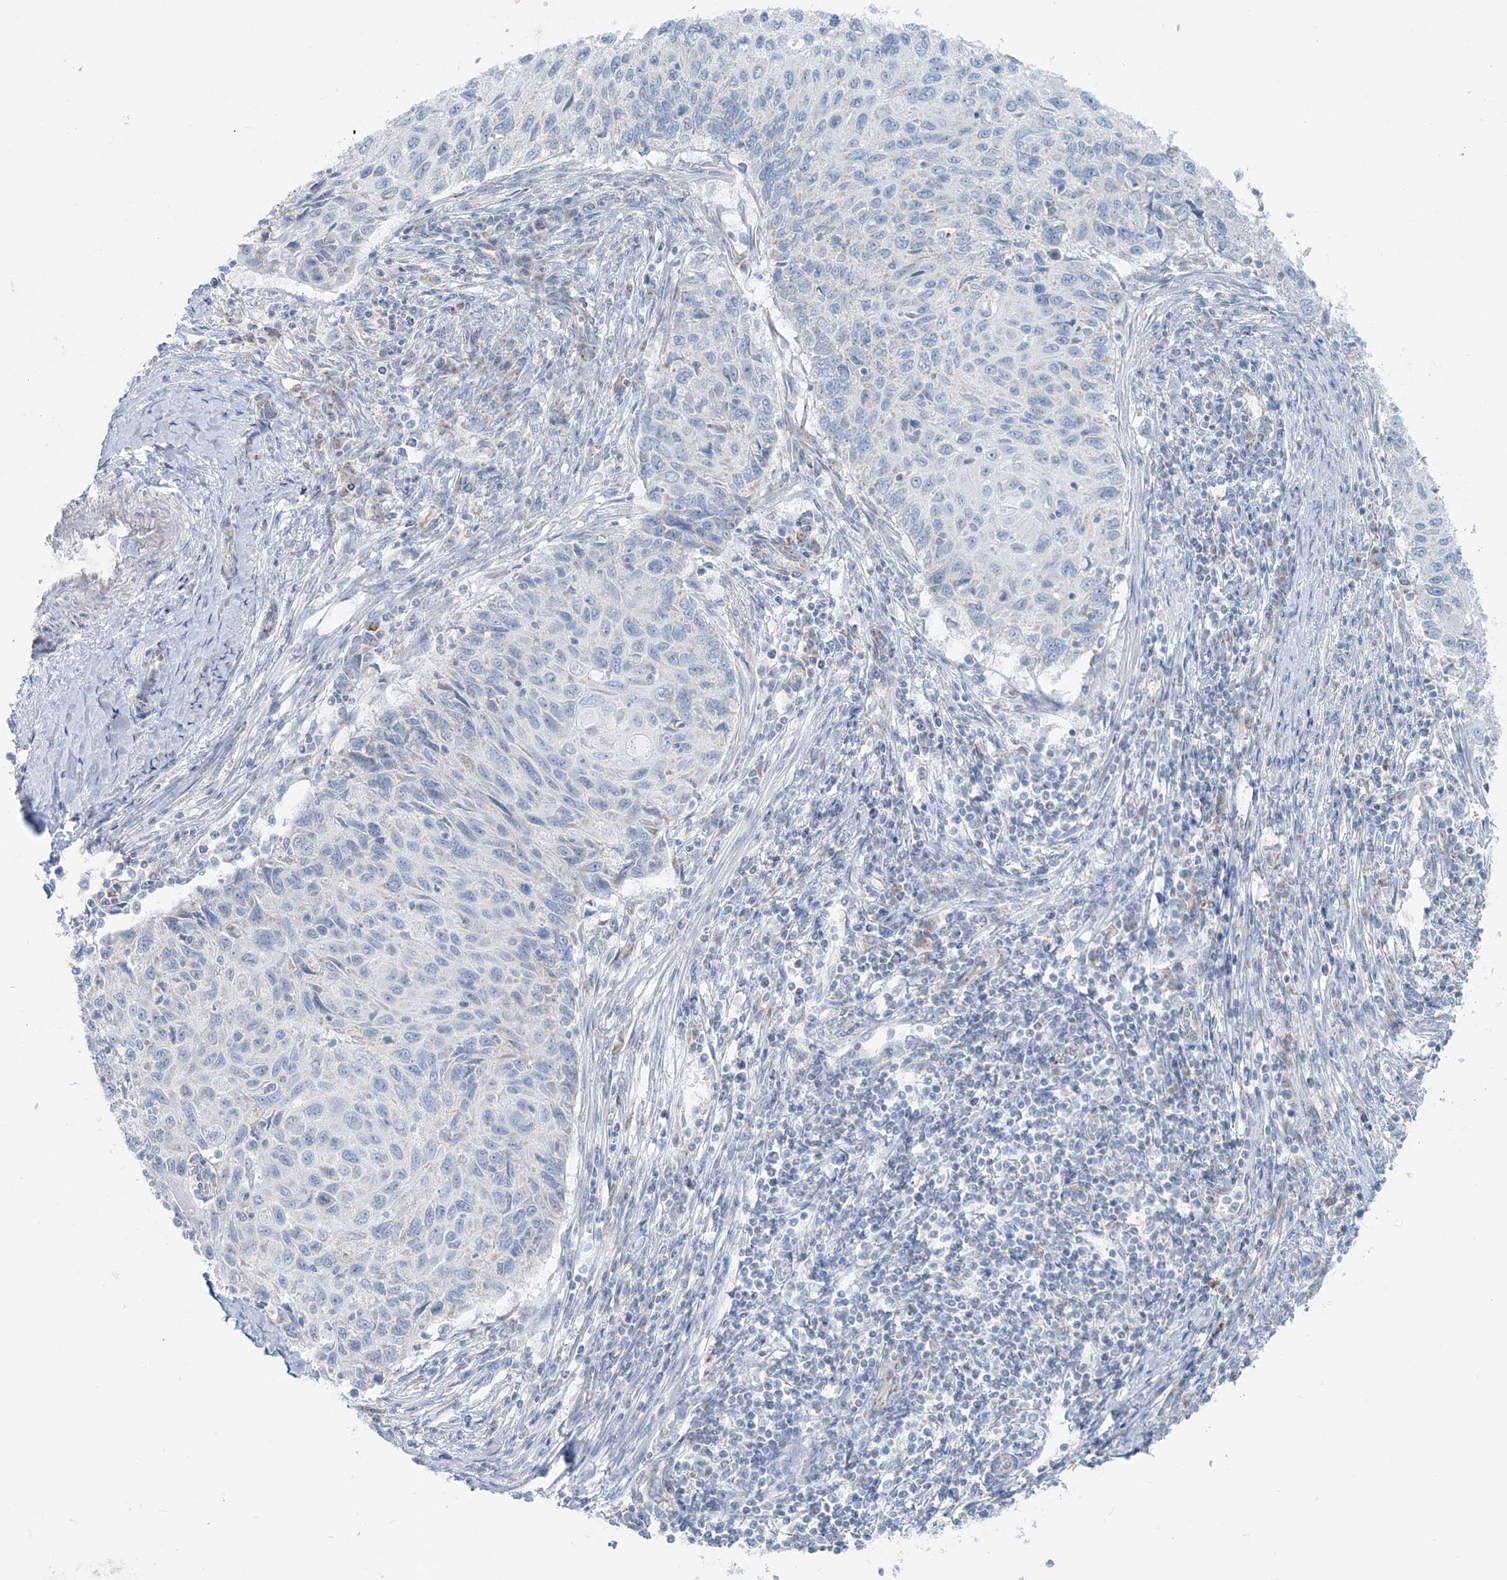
{"staining": {"intensity": "negative", "quantity": "none", "location": "none"}, "tissue": "cervical cancer", "cell_type": "Tumor cells", "image_type": "cancer", "snomed": [{"axis": "morphology", "description": "Squamous cell carcinoma, NOS"}, {"axis": "topography", "description": "Cervix"}], "caption": "The micrograph reveals no significant positivity in tumor cells of cervical cancer.", "gene": "PCCB", "patient": {"sex": "female", "age": 70}}